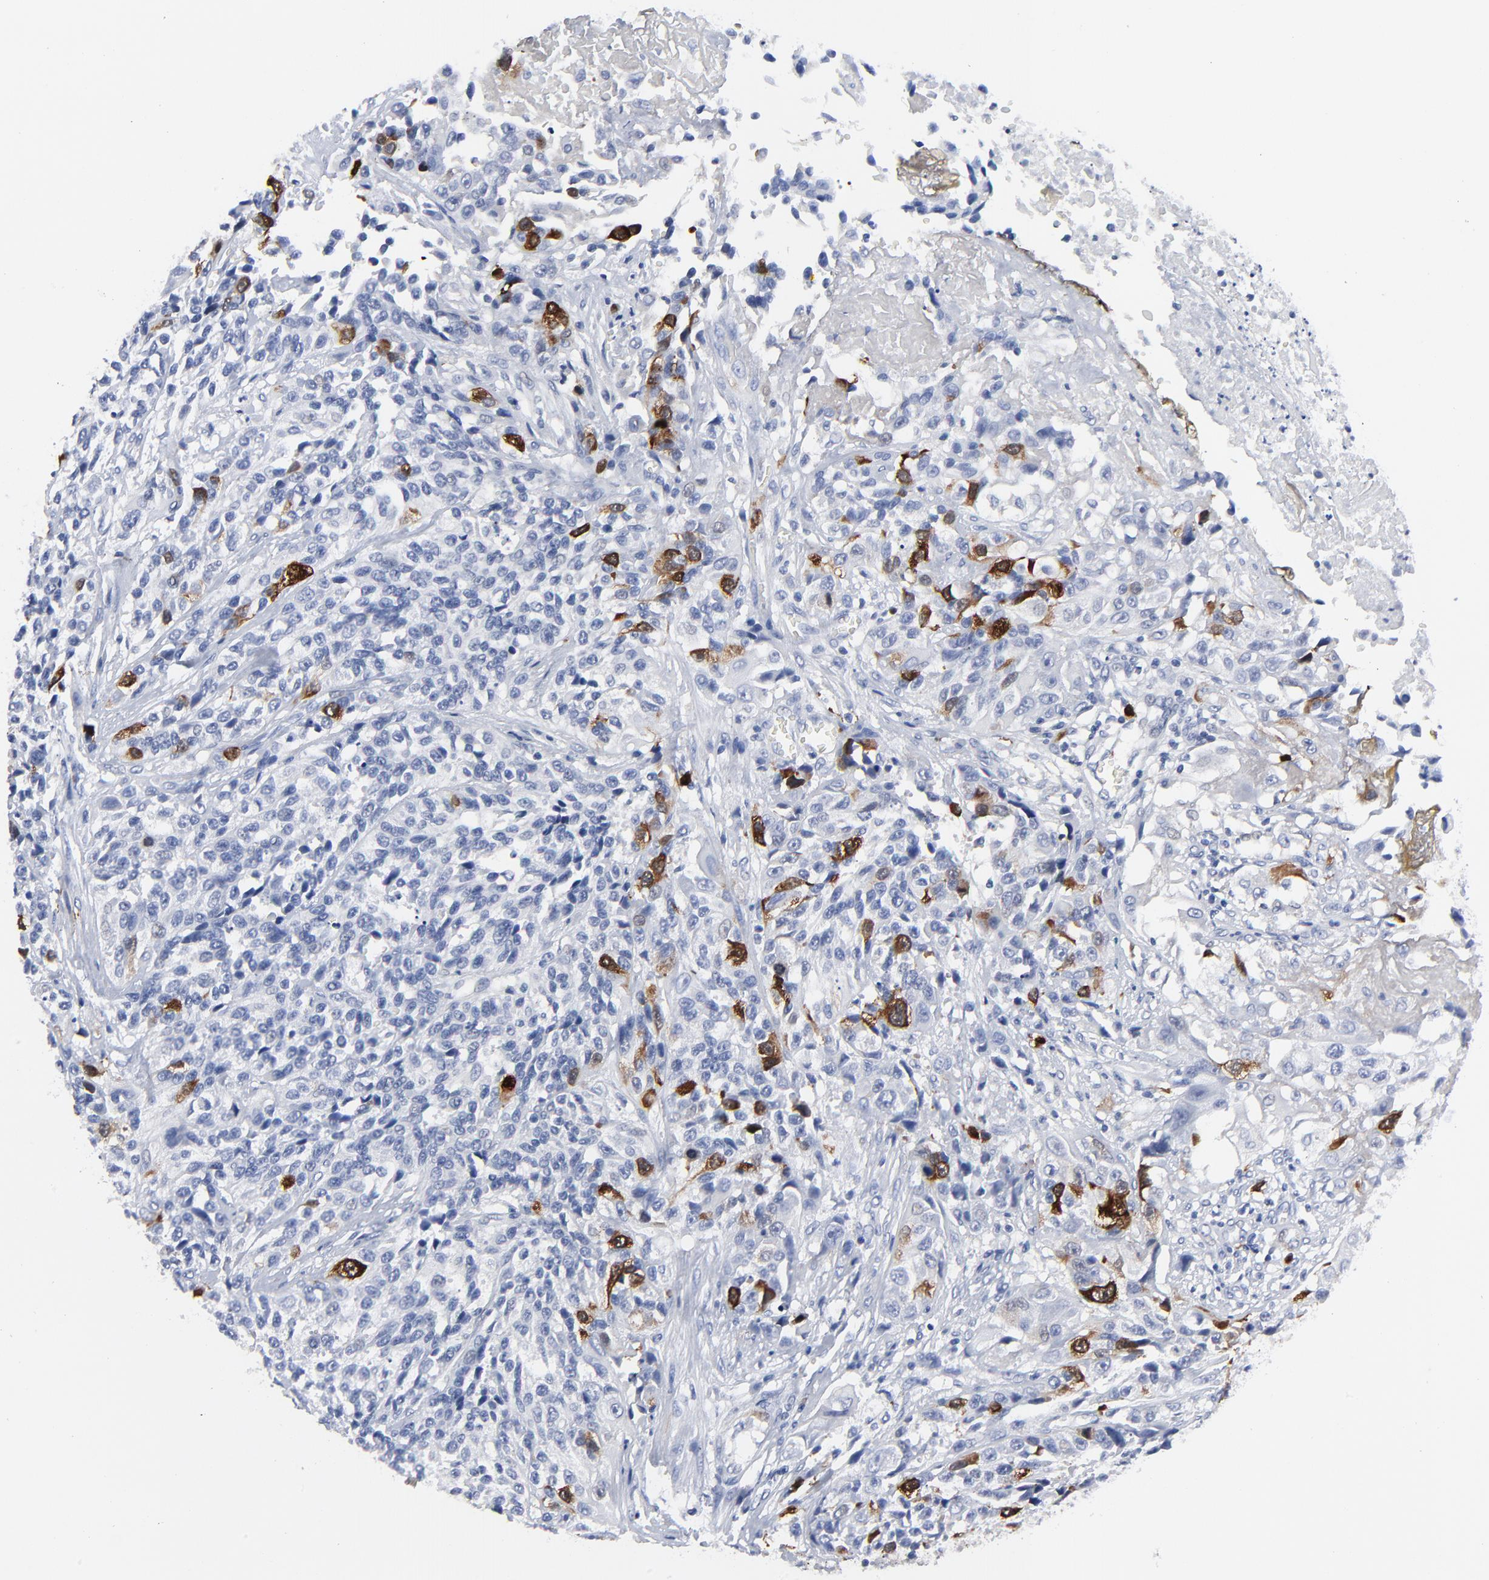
{"staining": {"intensity": "strong", "quantity": "<25%", "location": "cytoplasmic/membranous,nuclear"}, "tissue": "urothelial cancer", "cell_type": "Tumor cells", "image_type": "cancer", "snomed": [{"axis": "morphology", "description": "Urothelial carcinoma, High grade"}, {"axis": "topography", "description": "Urinary bladder"}], "caption": "The micrograph exhibits immunohistochemical staining of urothelial cancer. There is strong cytoplasmic/membranous and nuclear expression is present in about <25% of tumor cells.", "gene": "CDK1", "patient": {"sex": "female", "age": 81}}